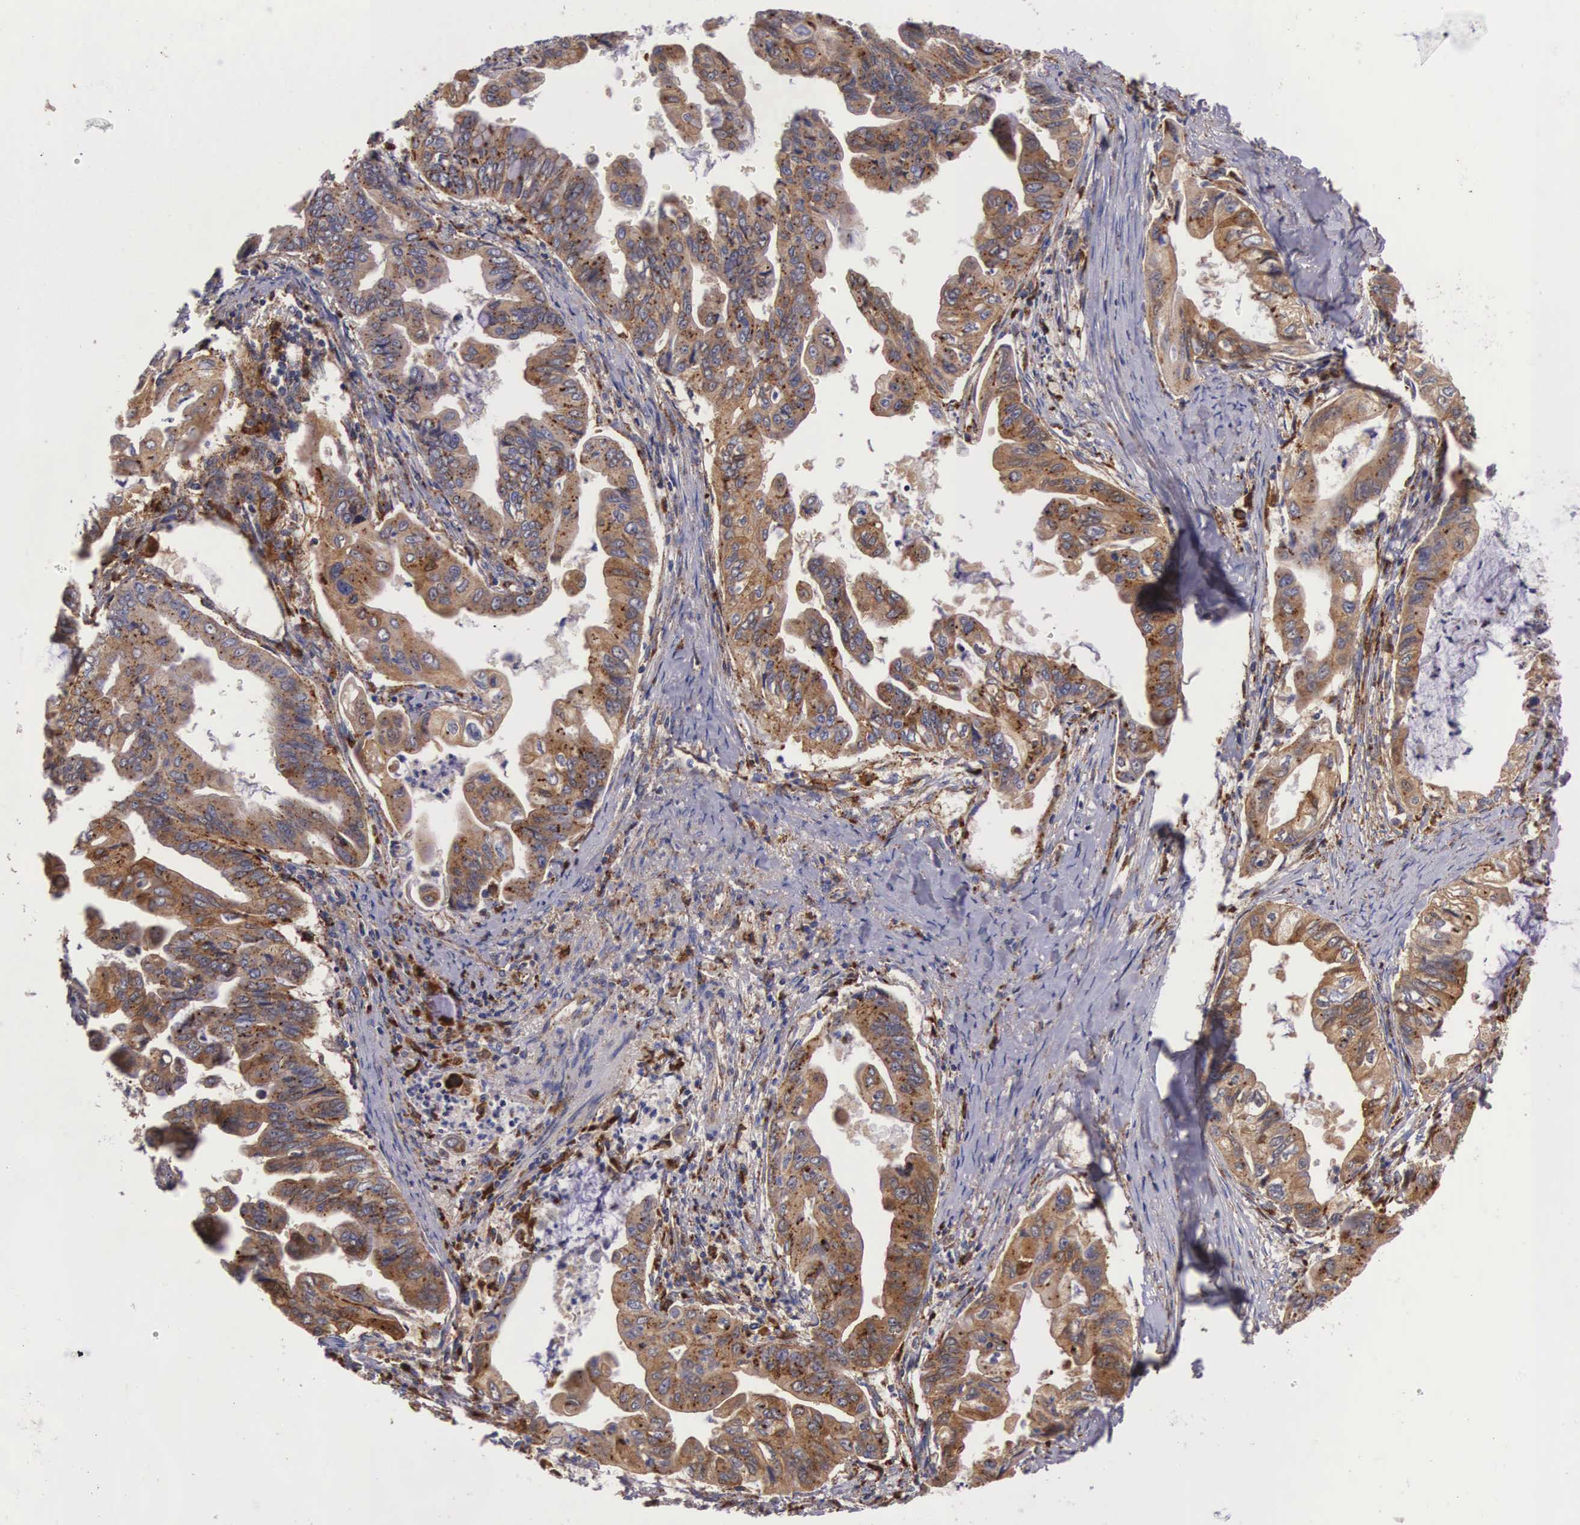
{"staining": {"intensity": "strong", "quantity": ">75%", "location": "cytoplasmic/membranous"}, "tissue": "stomach cancer", "cell_type": "Tumor cells", "image_type": "cancer", "snomed": [{"axis": "morphology", "description": "Adenocarcinoma, NOS"}, {"axis": "topography", "description": "Stomach, upper"}], "caption": "Stomach cancer stained for a protein reveals strong cytoplasmic/membranous positivity in tumor cells.", "gene": "NAGA", "patient": {"sex": "male", "age": 80}}